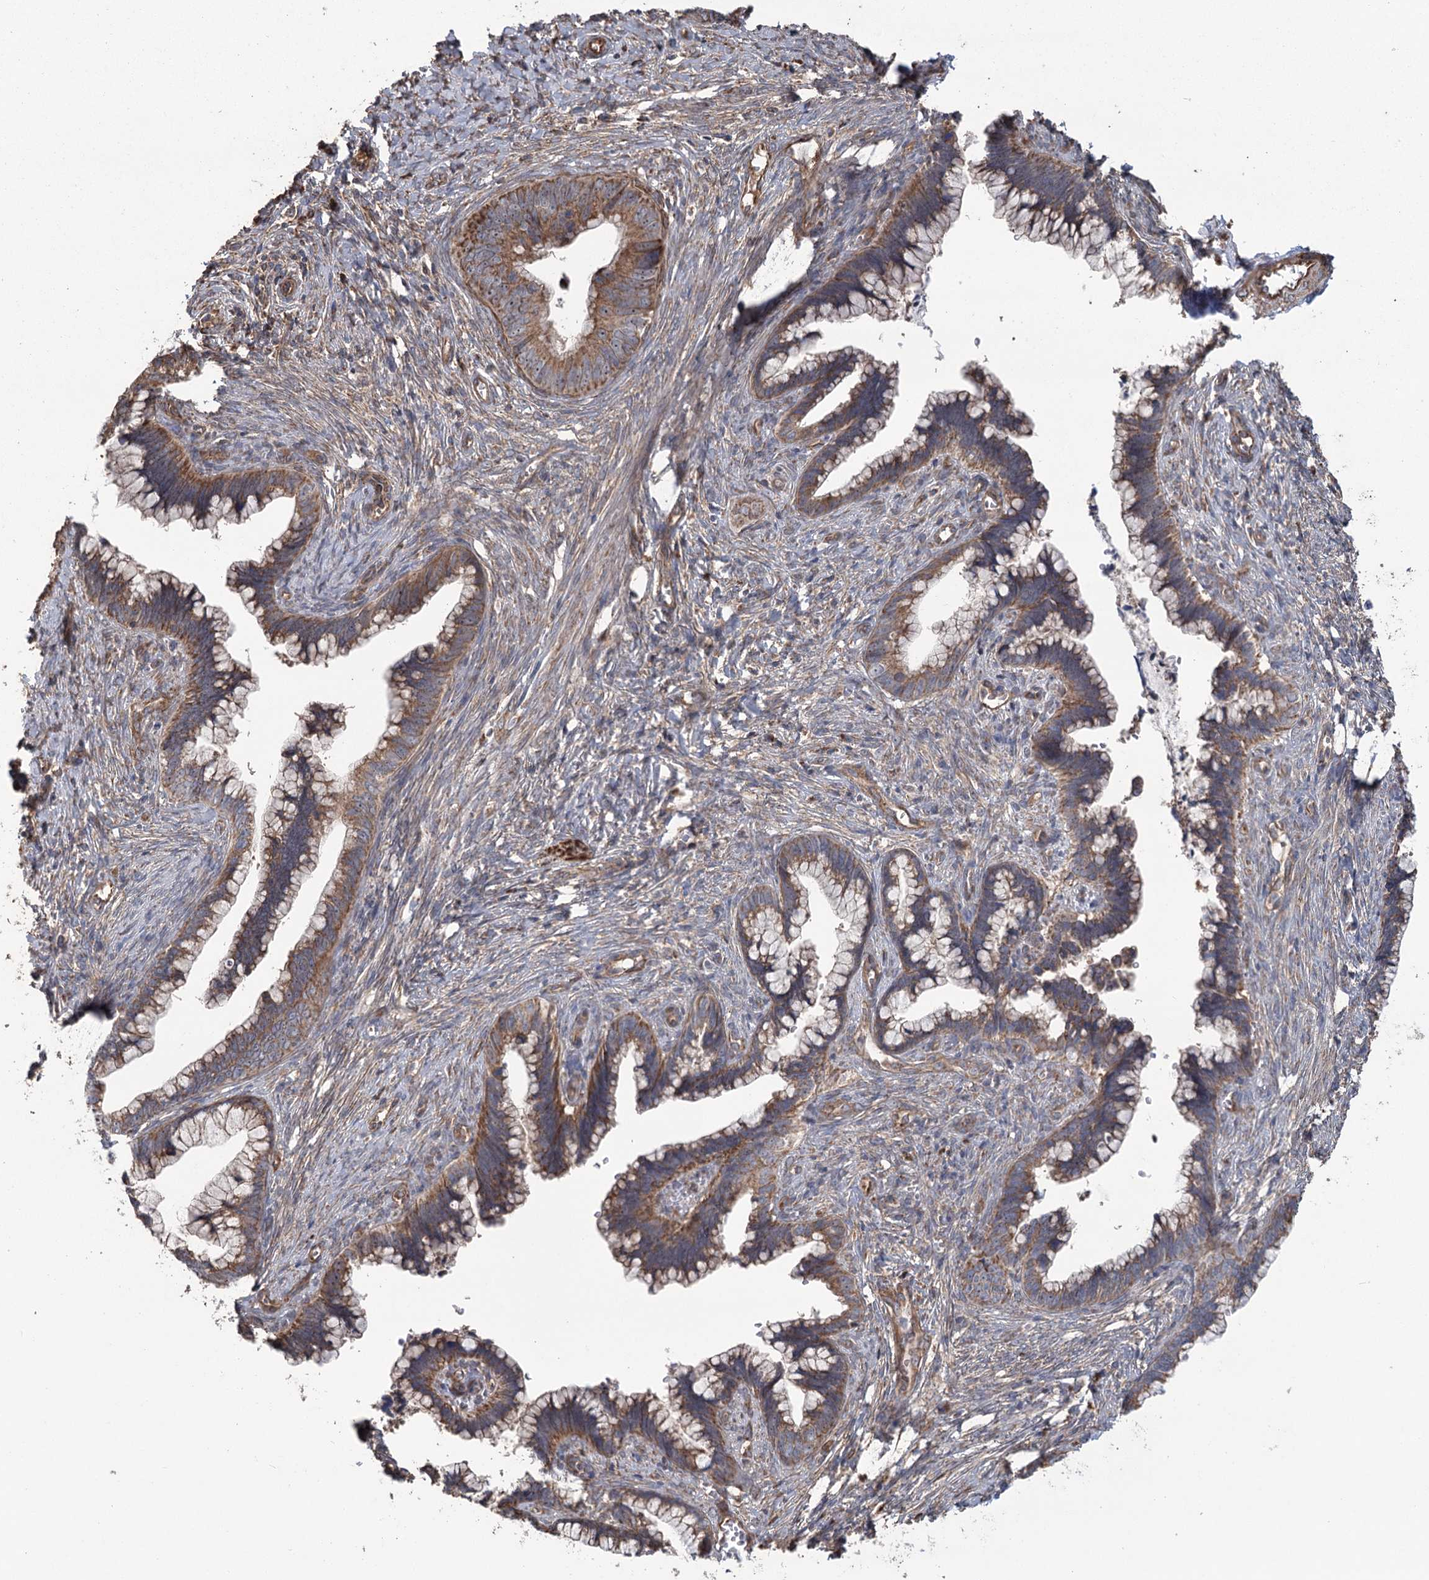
{"staining": {"intensity": "moderate", "quantity": ">75%", "location": "cytoplasmic/membranous"}, "tissue": "cervical cancer", "cell_type": "Tumor cells", "image_type": "cancer", "snomed": [{"axis": "morphology", "description": "Adenocarcinoma, NOS"}, {"axis": "topography", "description": "Cervix"}], "caption": "Human cervical cancer stained with a protein marker exhibits moderate staining in tumor cells.", "gene": "RWDD4", "patient": {"sex": "female", "age": 44}}